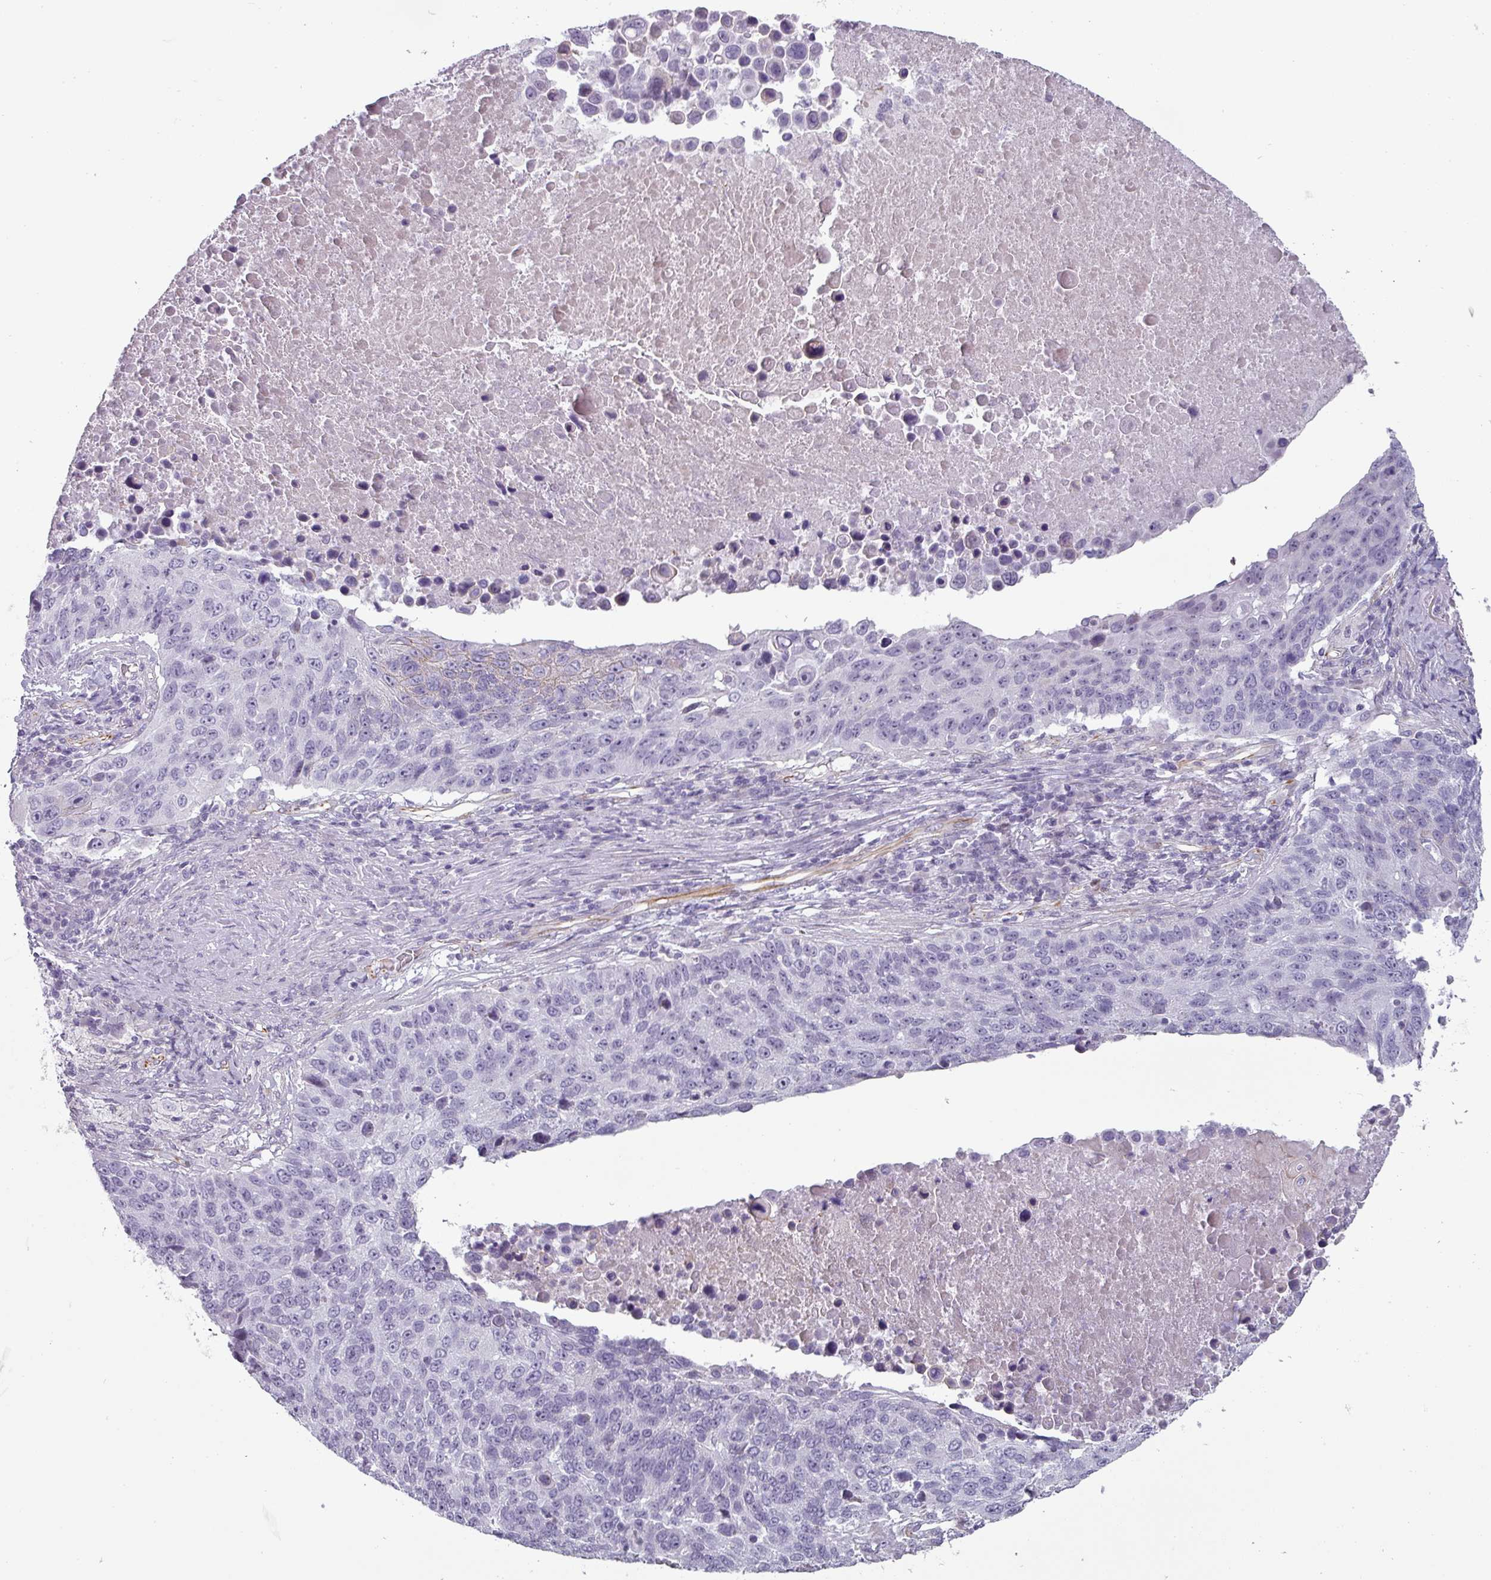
{"staining": {"intensity": "negative", "quantity": "none", "location": "none"}, "tissue": "lung cancer", "cell_type": "Tumor cells", "image_type": "cancer", "snomed": [{"axis": "morphology", "description": "Normal tissue, NOS"}, {"axis": "morphology", "description": "Squamous cell carcinoma, NOS"}, {"axis": "topography", "description": "Lymph node"}, {"axis": "topography", "description": "Lung"}], "caption": "Tumor cells are negative for protein expression in human lung cancer (squamous cell carcinoma). The staining was performed using DAB (3,3'-diaminobenzidine) to visualize the protein expression in brown, while the nuclei were stained in blue with hematoxylin (Magnification: 20x).", "gene": "CHRDL1", "patient": {"sex": "male", "age": 66}}